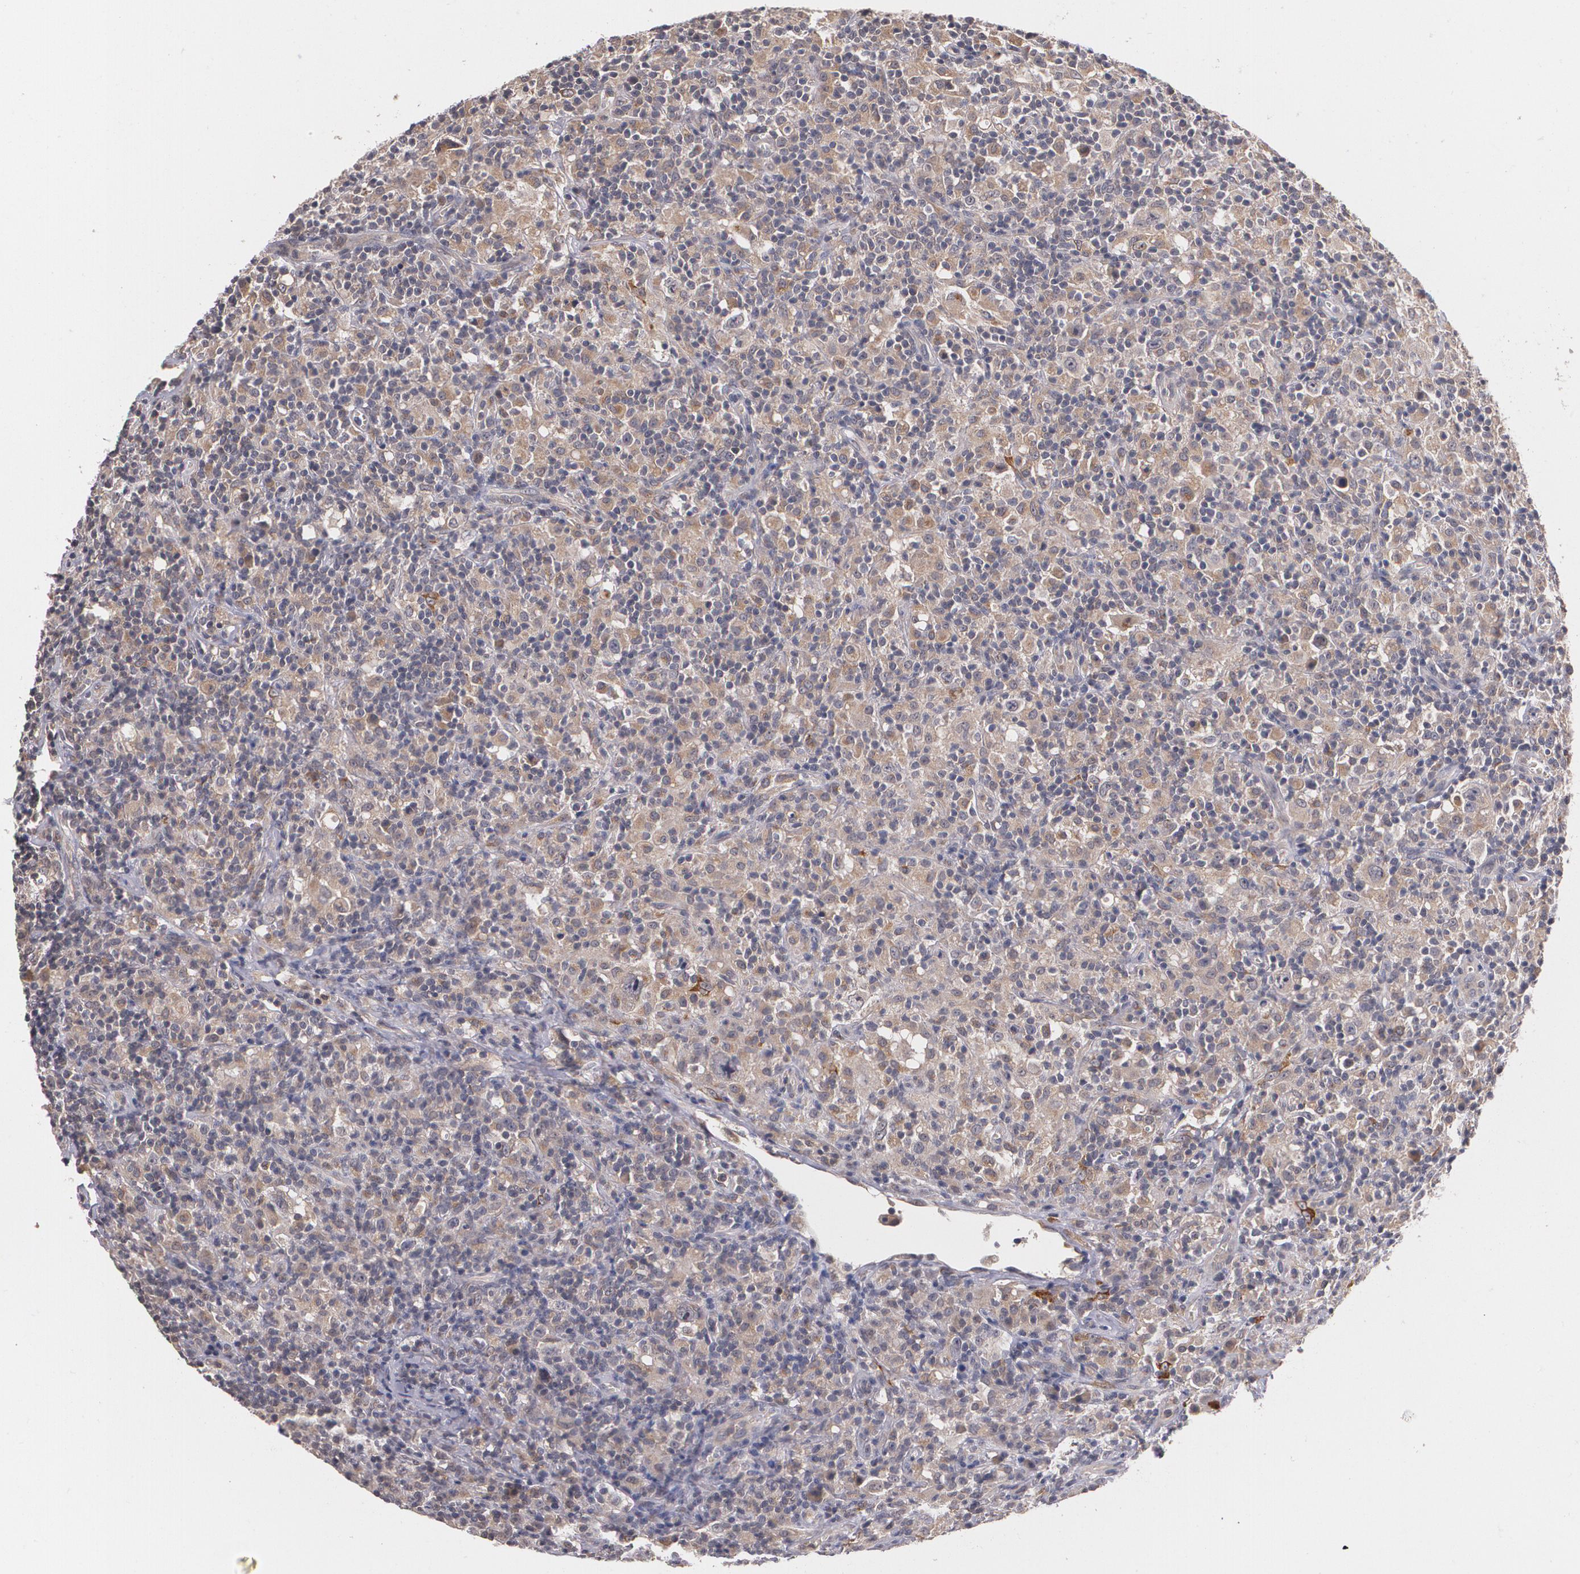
{"staining": {"intensity": "moderate", "quantity": "25%-75%", "location": "cytoplasmic/membranous"}, "tissue": "lymphoma", "cell_type": "Tumor cells", "image_type": "cancer", "snomed": [{"axis": "morphology", "description": "Hodgkin's disease, NOS"}, {"axis": "topography", "description": "Lymph node"}], "caption": "A micrograph showing moderate cytoplasmic/membranous staining in about 25%-75% of tumor cells in lymphoma, as visualized by brown immunohistochemical staining.", "gene": "IFNGR2", "patient": {"sex": "male", "age": 46}}